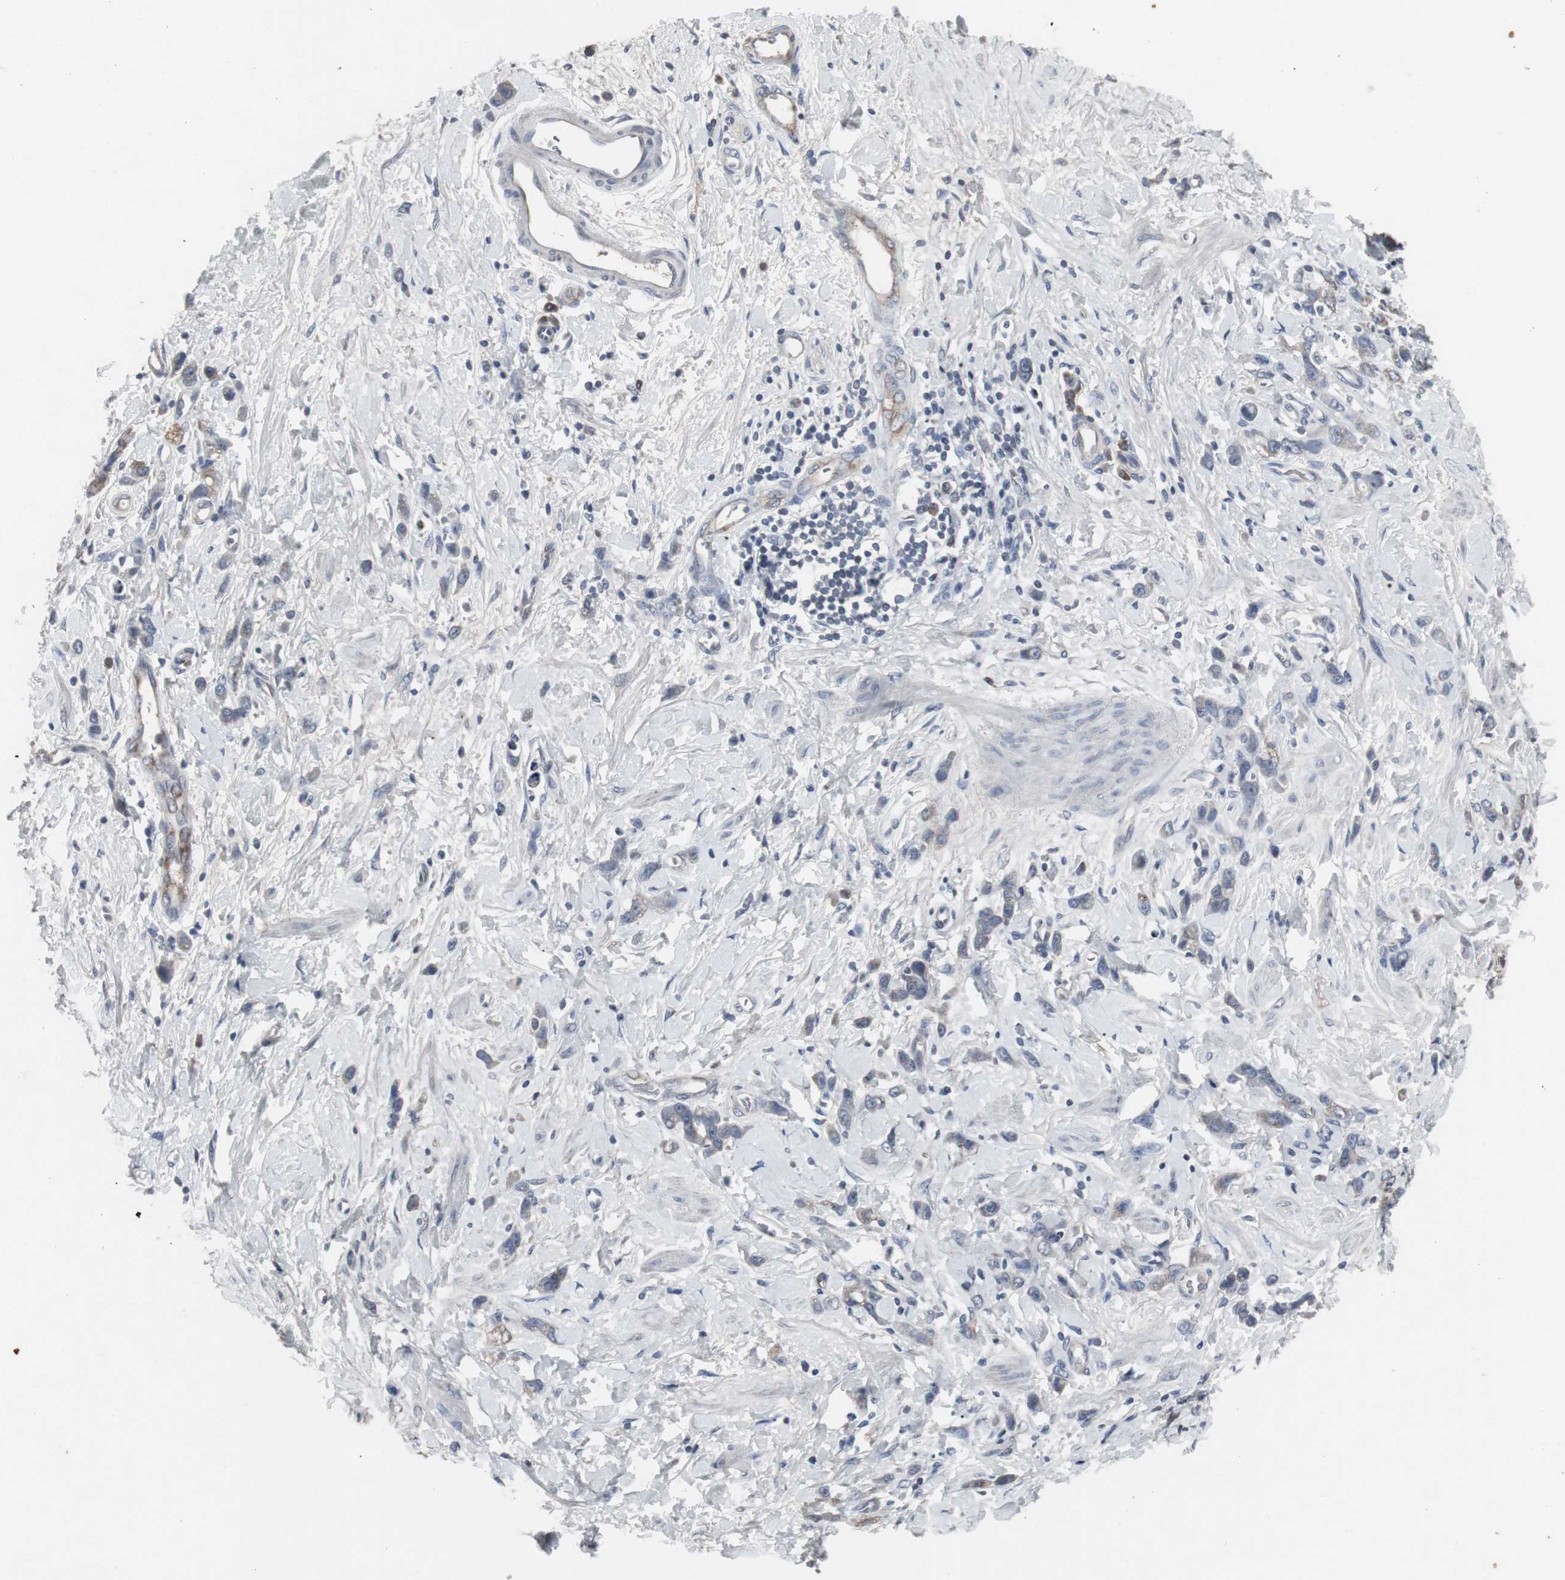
{"staining": {"intensity": "weak", "quantity": "25%-75%", "location": "cytoplasmic/membranous"}, "tissue": "stomach cancer", "cell_type": "Tumor cells", "image_type": "cancer", "snomed": [{"axis": "morphology", "description": "Normal tissue, NOS"}, {"axis": "morphology", "description": "Adenocarcinoma, NOS"}, {"axis": "topography", "description": "Stomach"}], "caption": "Immunohistochemical staining of human stomach cancer reveals weak cytoplasmic/membranous protein staining in approximately 25%-75% of tumor cells.", "gene": "ACAA1", "patient": {"sex": "male", "age": 82}}